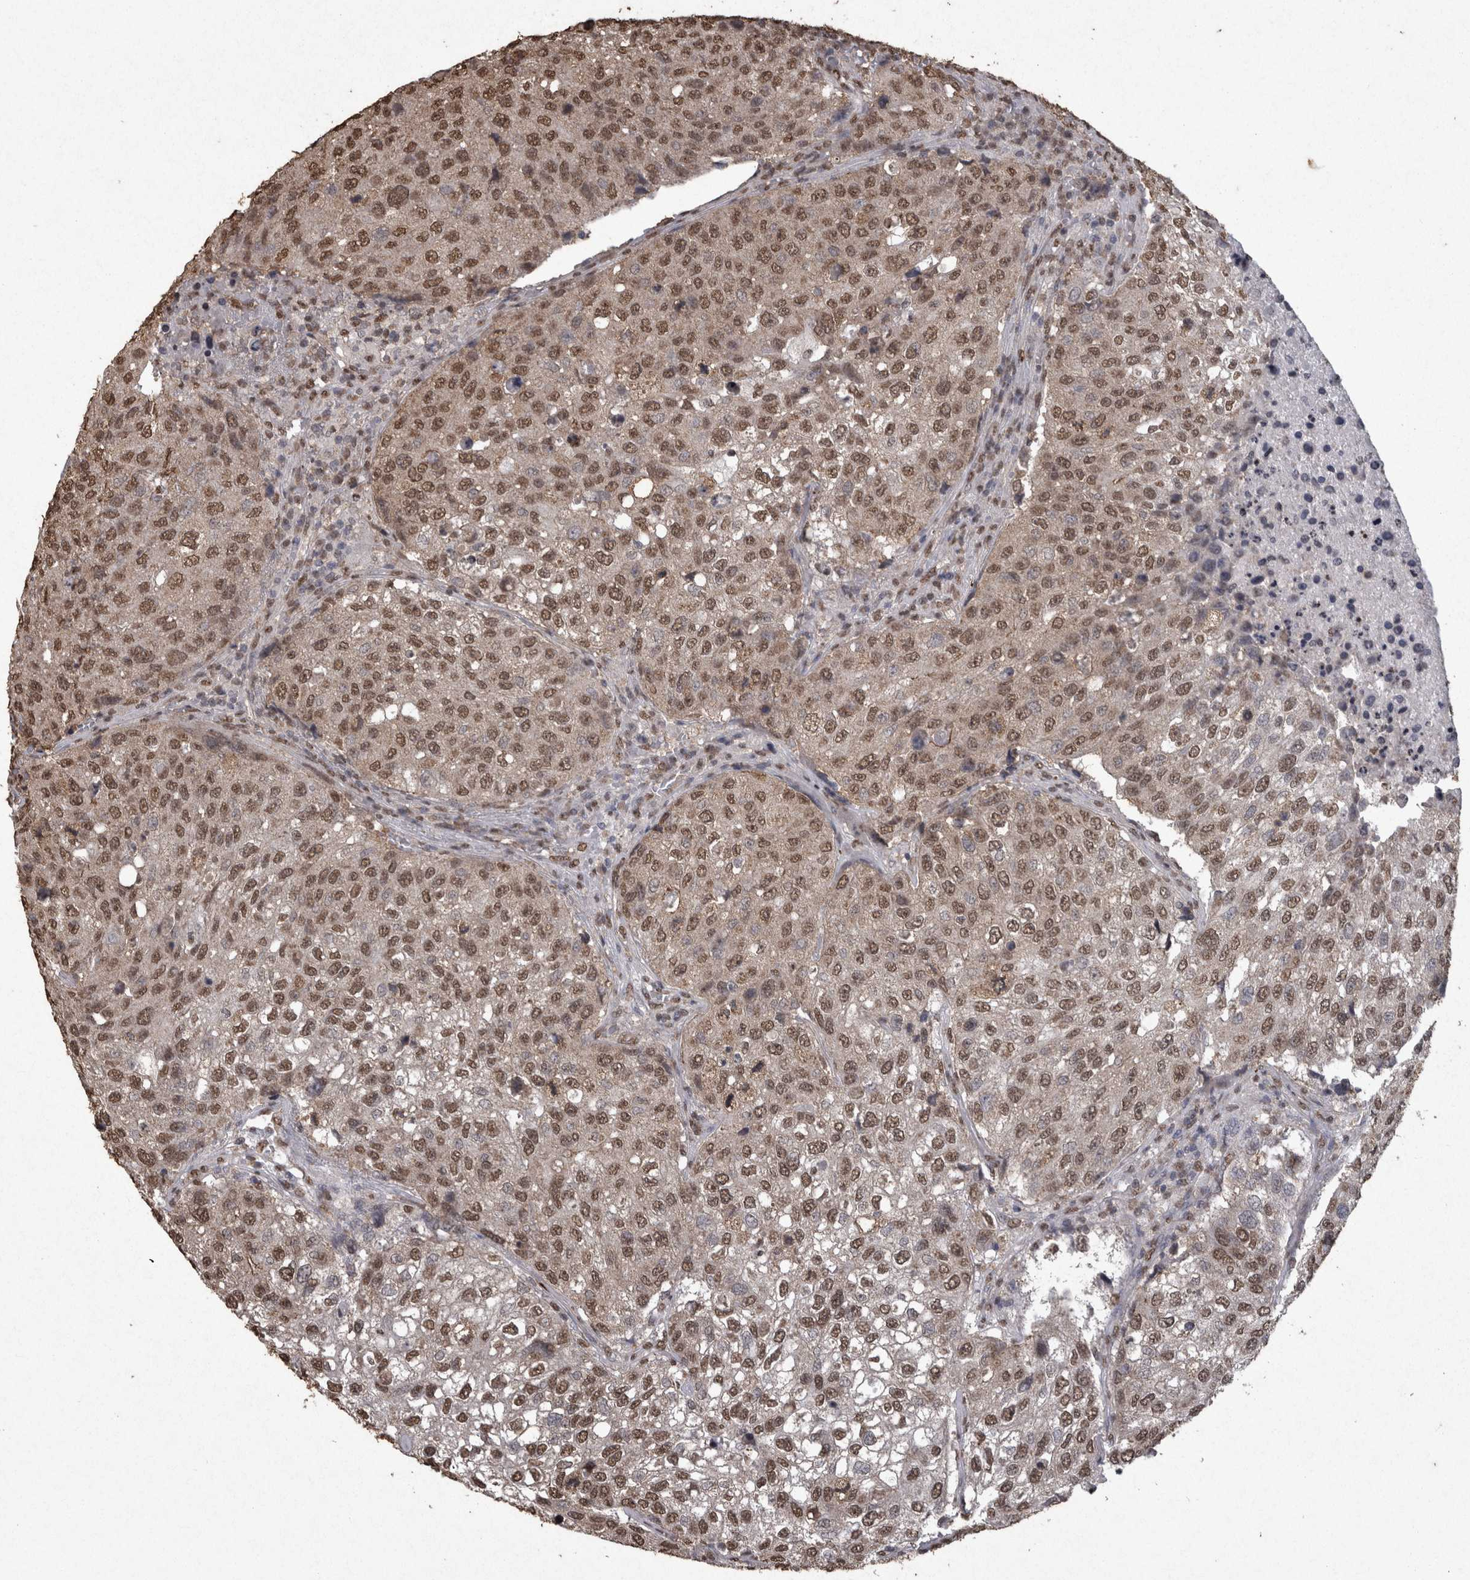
{"staining": {"intensity": "moderate", "quantity": ">75%", "location": "cytoplasmic/membranous,nuclear"}, "tissue": "urothelial cancer", "cell_type": "Tumor cells", "image_type": "cancer", "snomed": [{"axis": "morphology", "description": "Urothelial carcinoma, High grade"}, {"axis": "topography", "description": "Lymph node"}, {"axis": "topography", "description": "Urinary bladder"}], "caption": "Approximately >75% of tumor cells in human high-grade urothelial carcinoma display moderate cytoplasmic/membranous and nuclear protein expression as visualized by brown immunohistochemical staining.", "gene": "SMAD7", "patient": {"sex": "male", "age": 51}}